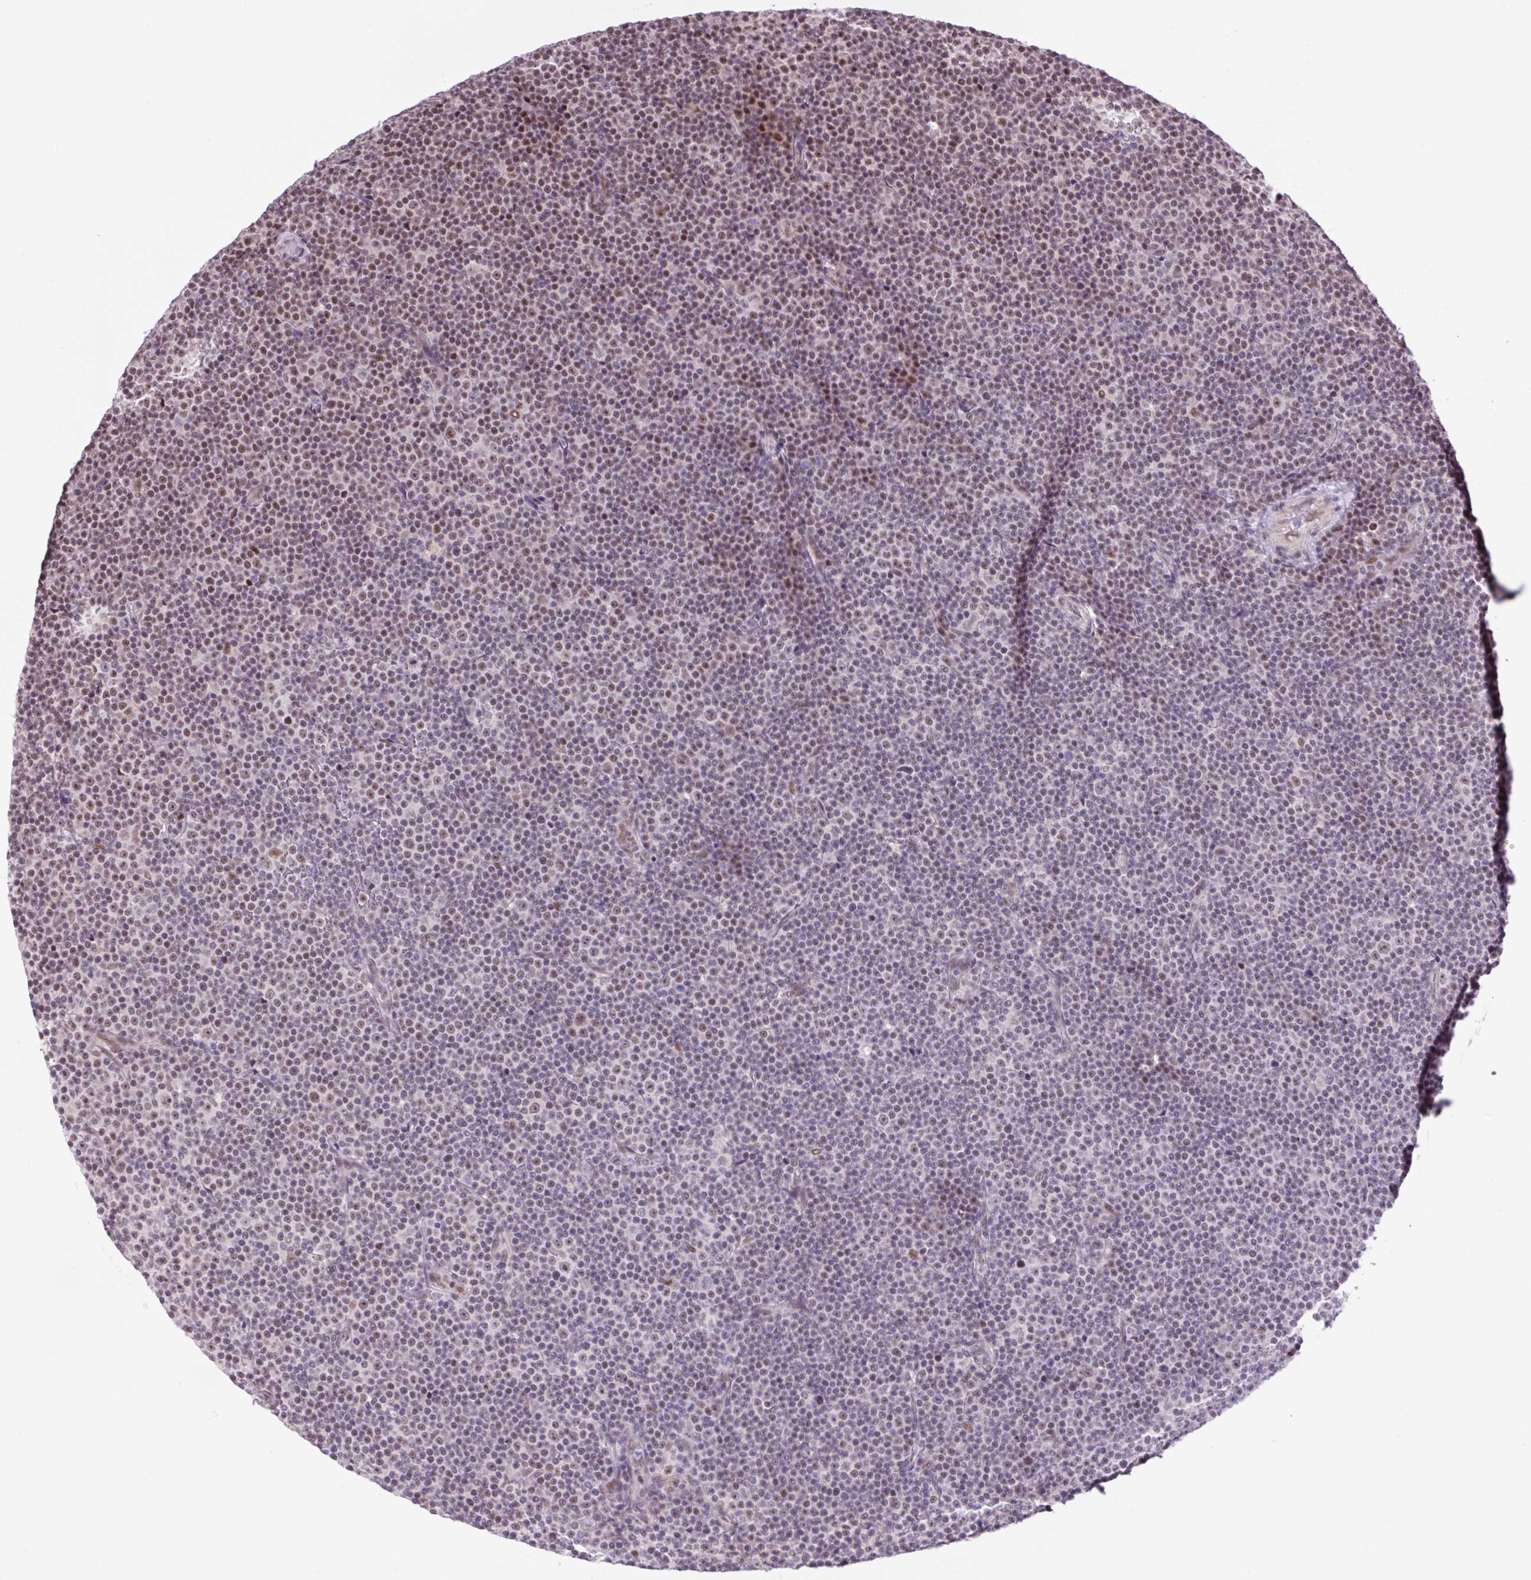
{"staining": {"intensity": "moderate", "quantity": "<25%", "location": "nuclear"}, "tissue": "lymphoma", "cell_type": "Tumor cells", "image_type": "cancer", "snomed": [{"axis": "morphology", "description": "Malignant lymphoma, non-Hodgkin's type, Low grade"}, {"axis": "topography", "description": "Lymph node"}], "caption": "Immunohistochemical staining of human lymphoma displays low levels of moderate nuclear positivity in about <25% of tumor cells. The staining was performed using DAB (3,3'-diaminobenzidine), with brown indicating positive protein expression. Nuclei are stained blue with hematoxylin.", "gene": "TAF1A", "patient": {"sex": "female", "age": 67}}